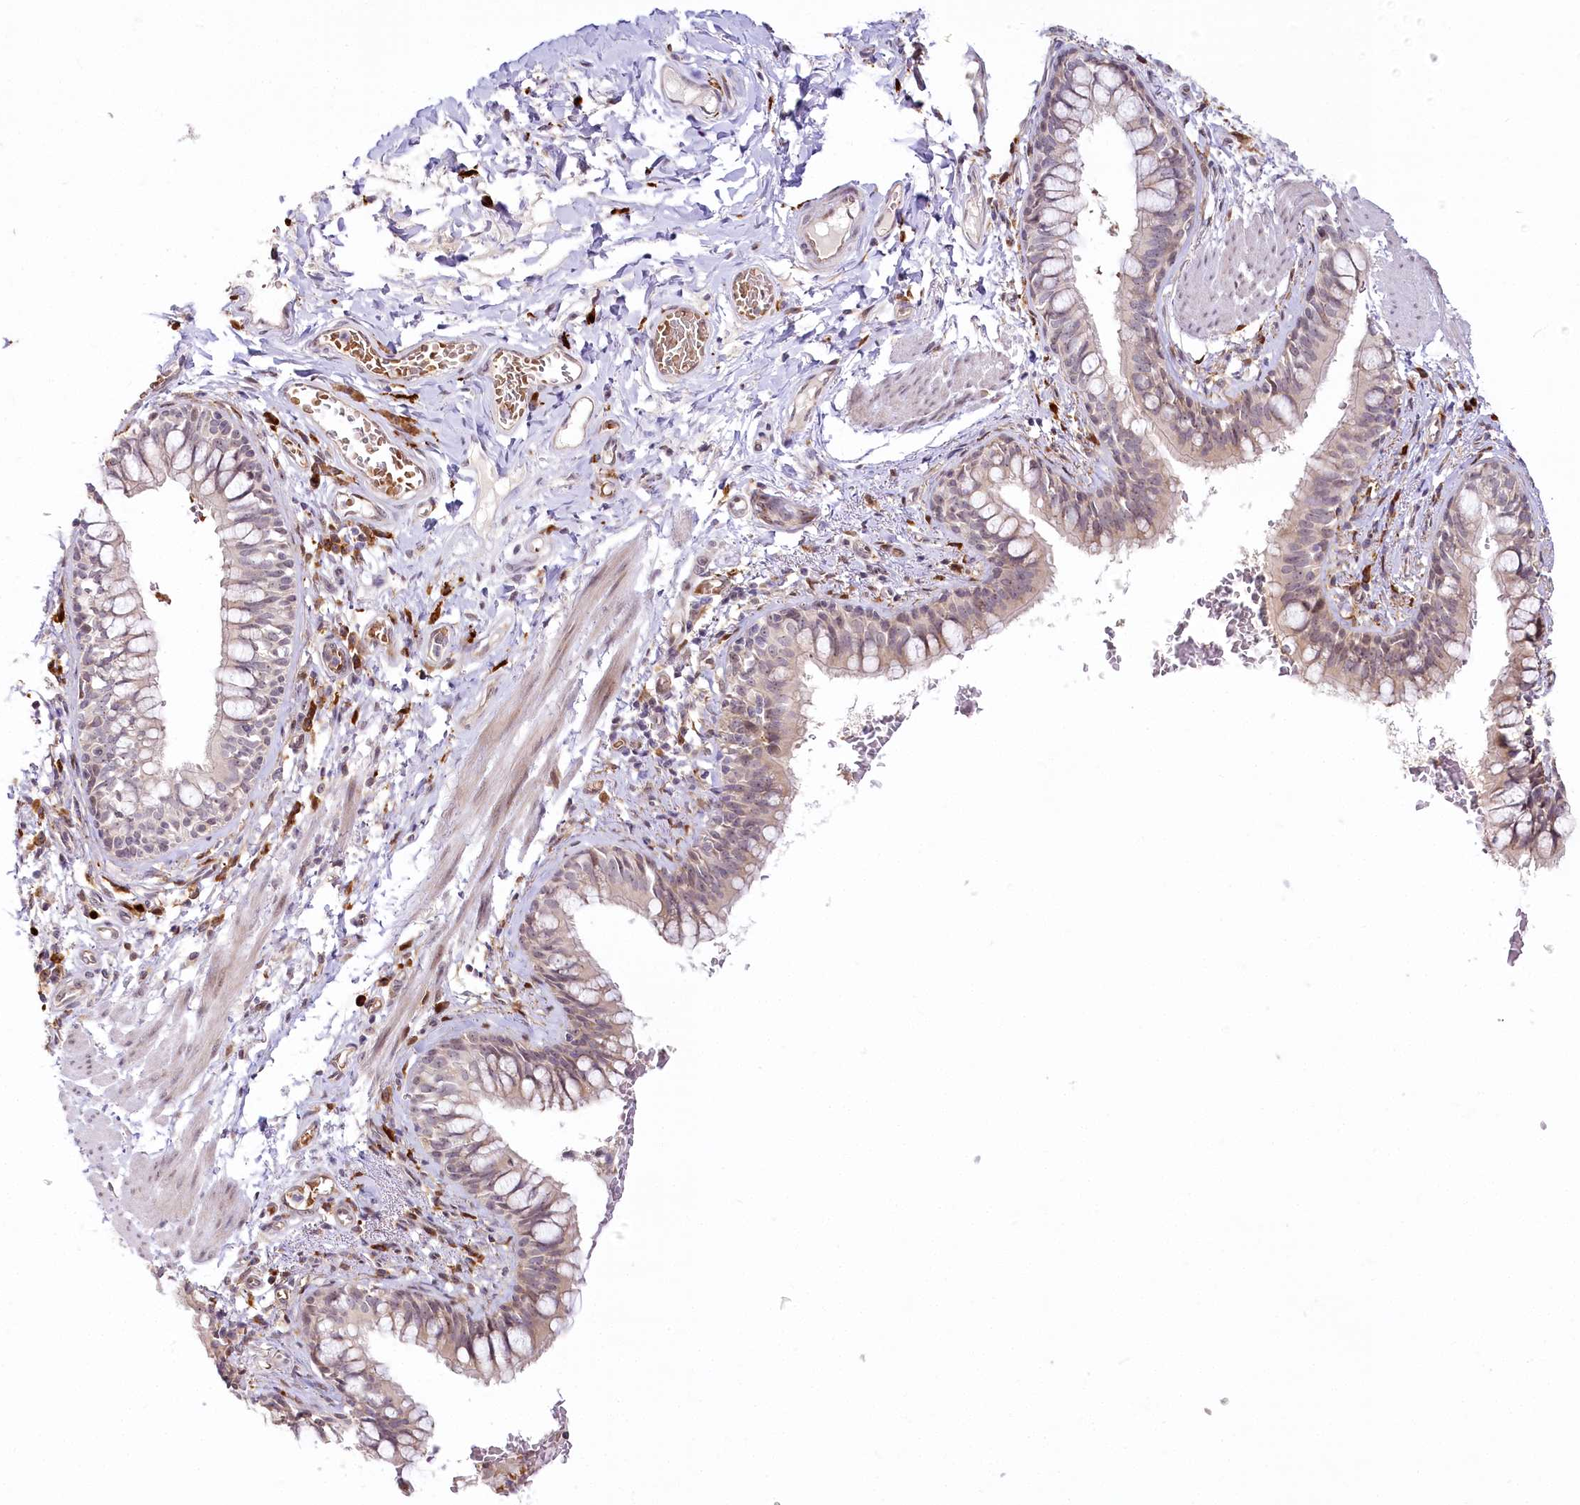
{"staining": {"intensity": "moderate", "quantity": "25%-75%", "location": "cytoplasmic/membranous,nuclear"}, "tissue": "bronchus", "cell_type": "Respiratory epithelial cells", "image_type": "normal", "snomed": [{"axis": "morphology", "description": "Normal tissue, NOS"}, {"axis": "topography", "description": "Cartilage tissue"}, {"axis": "topography", "description": "Bronchus"}], "caption": "Immunohistochemistry (IHC) of unremarkable bronchus displays medium levels of moderate cytoplasmic/membranous,nuclear expression in about 25%-75% of respiratory epithelial cells.", "gene": "WDR36", "patient": {"sex": "female", "age": 36}}